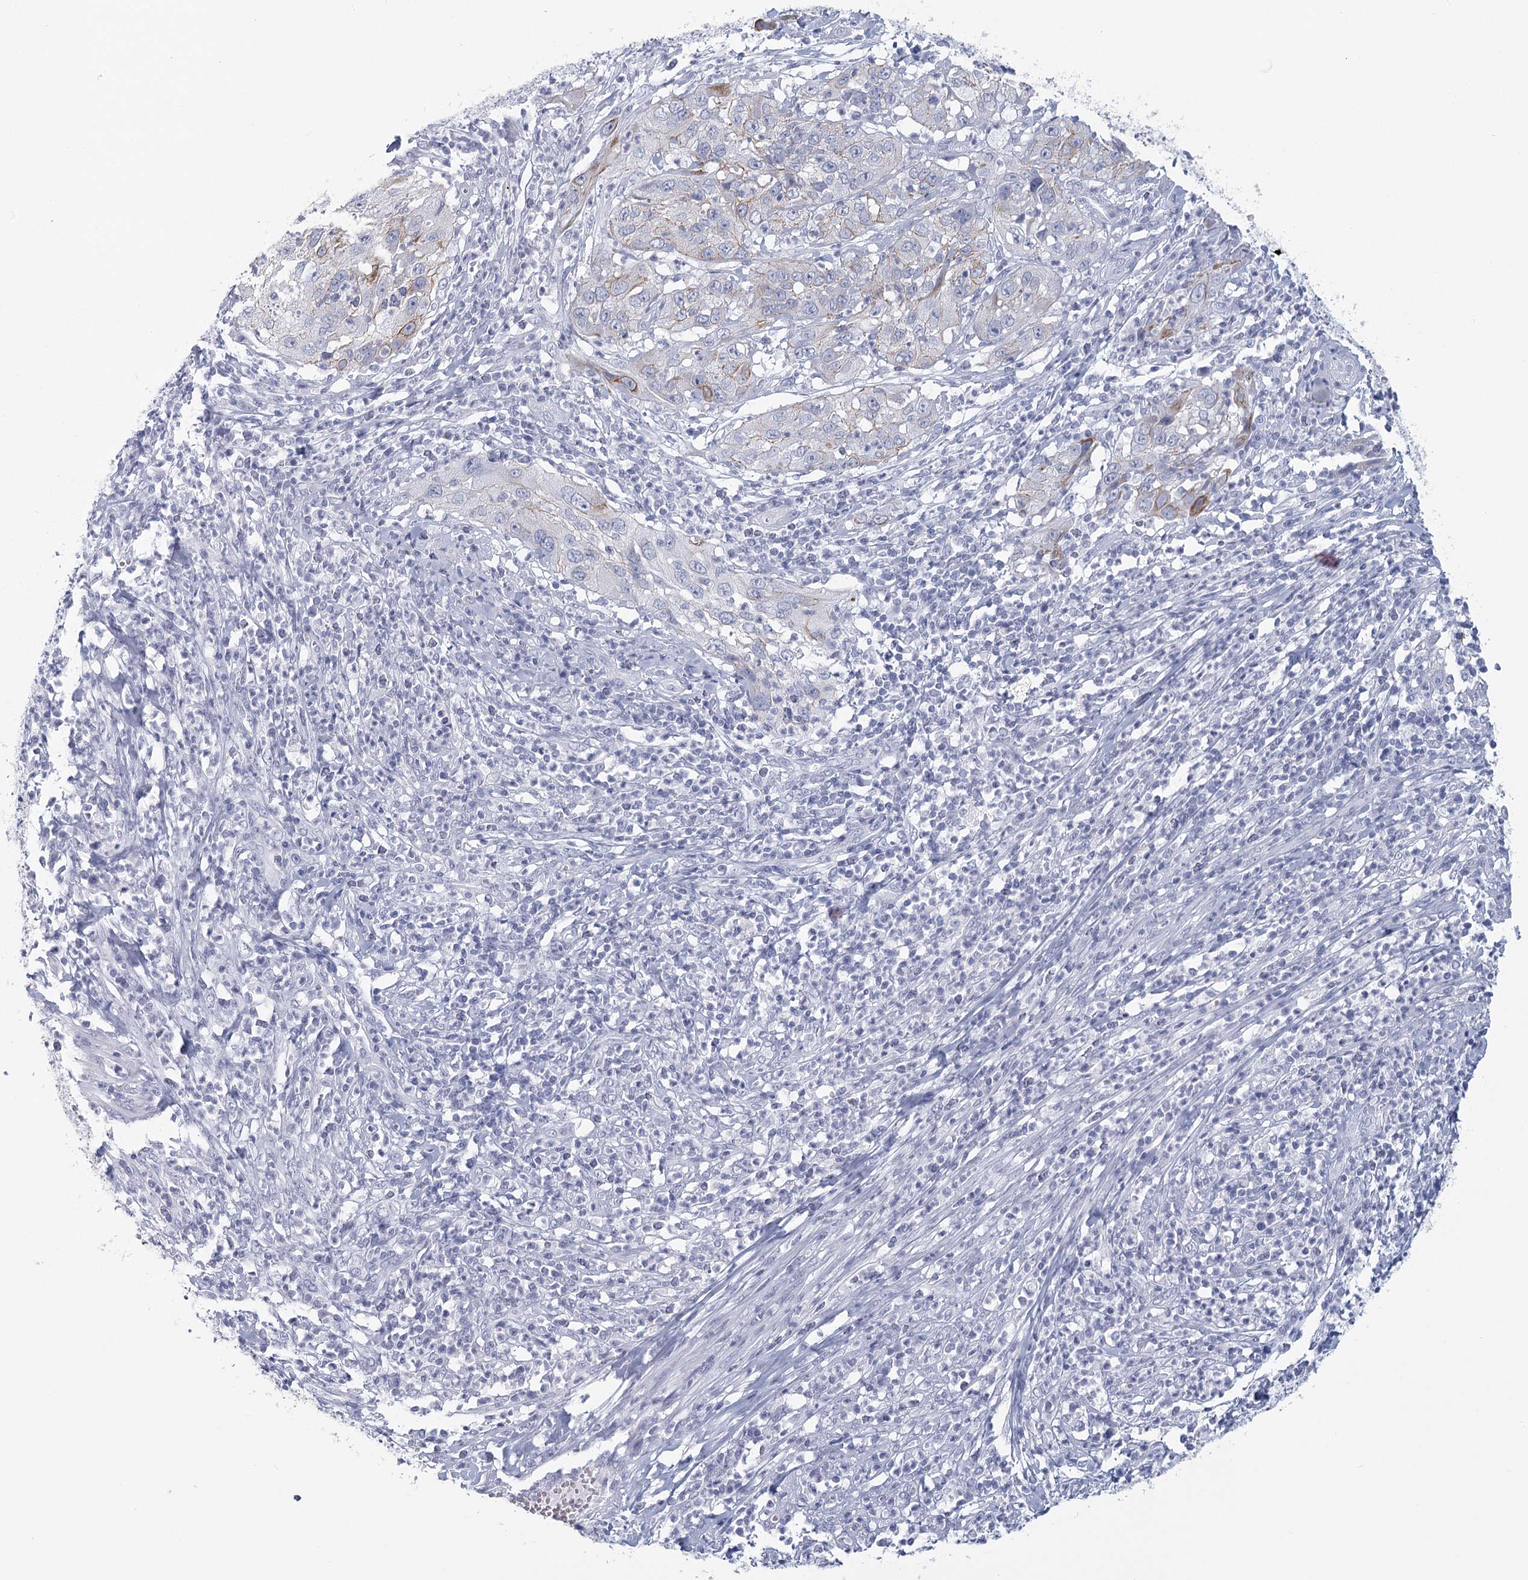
{"staining": {"intensity": "weak", "quantity": "<25%", "location": "cytoplasmic/membranous"}, "tissue": "cervical cancer", "cell_type": "Tumor cells", "image_type": "cancer", "snomed": [{"axis": "morphology", "description": "Squamous cell carcinoma, NOS"}, {"axis": "topography", "description": "Cervix"}], "caption": "There is no significant staining in tumor cells of cervical squamous cell carcinoma.", "gene": "WNT8B", "patient": {"sex": "female", "age": 32}}